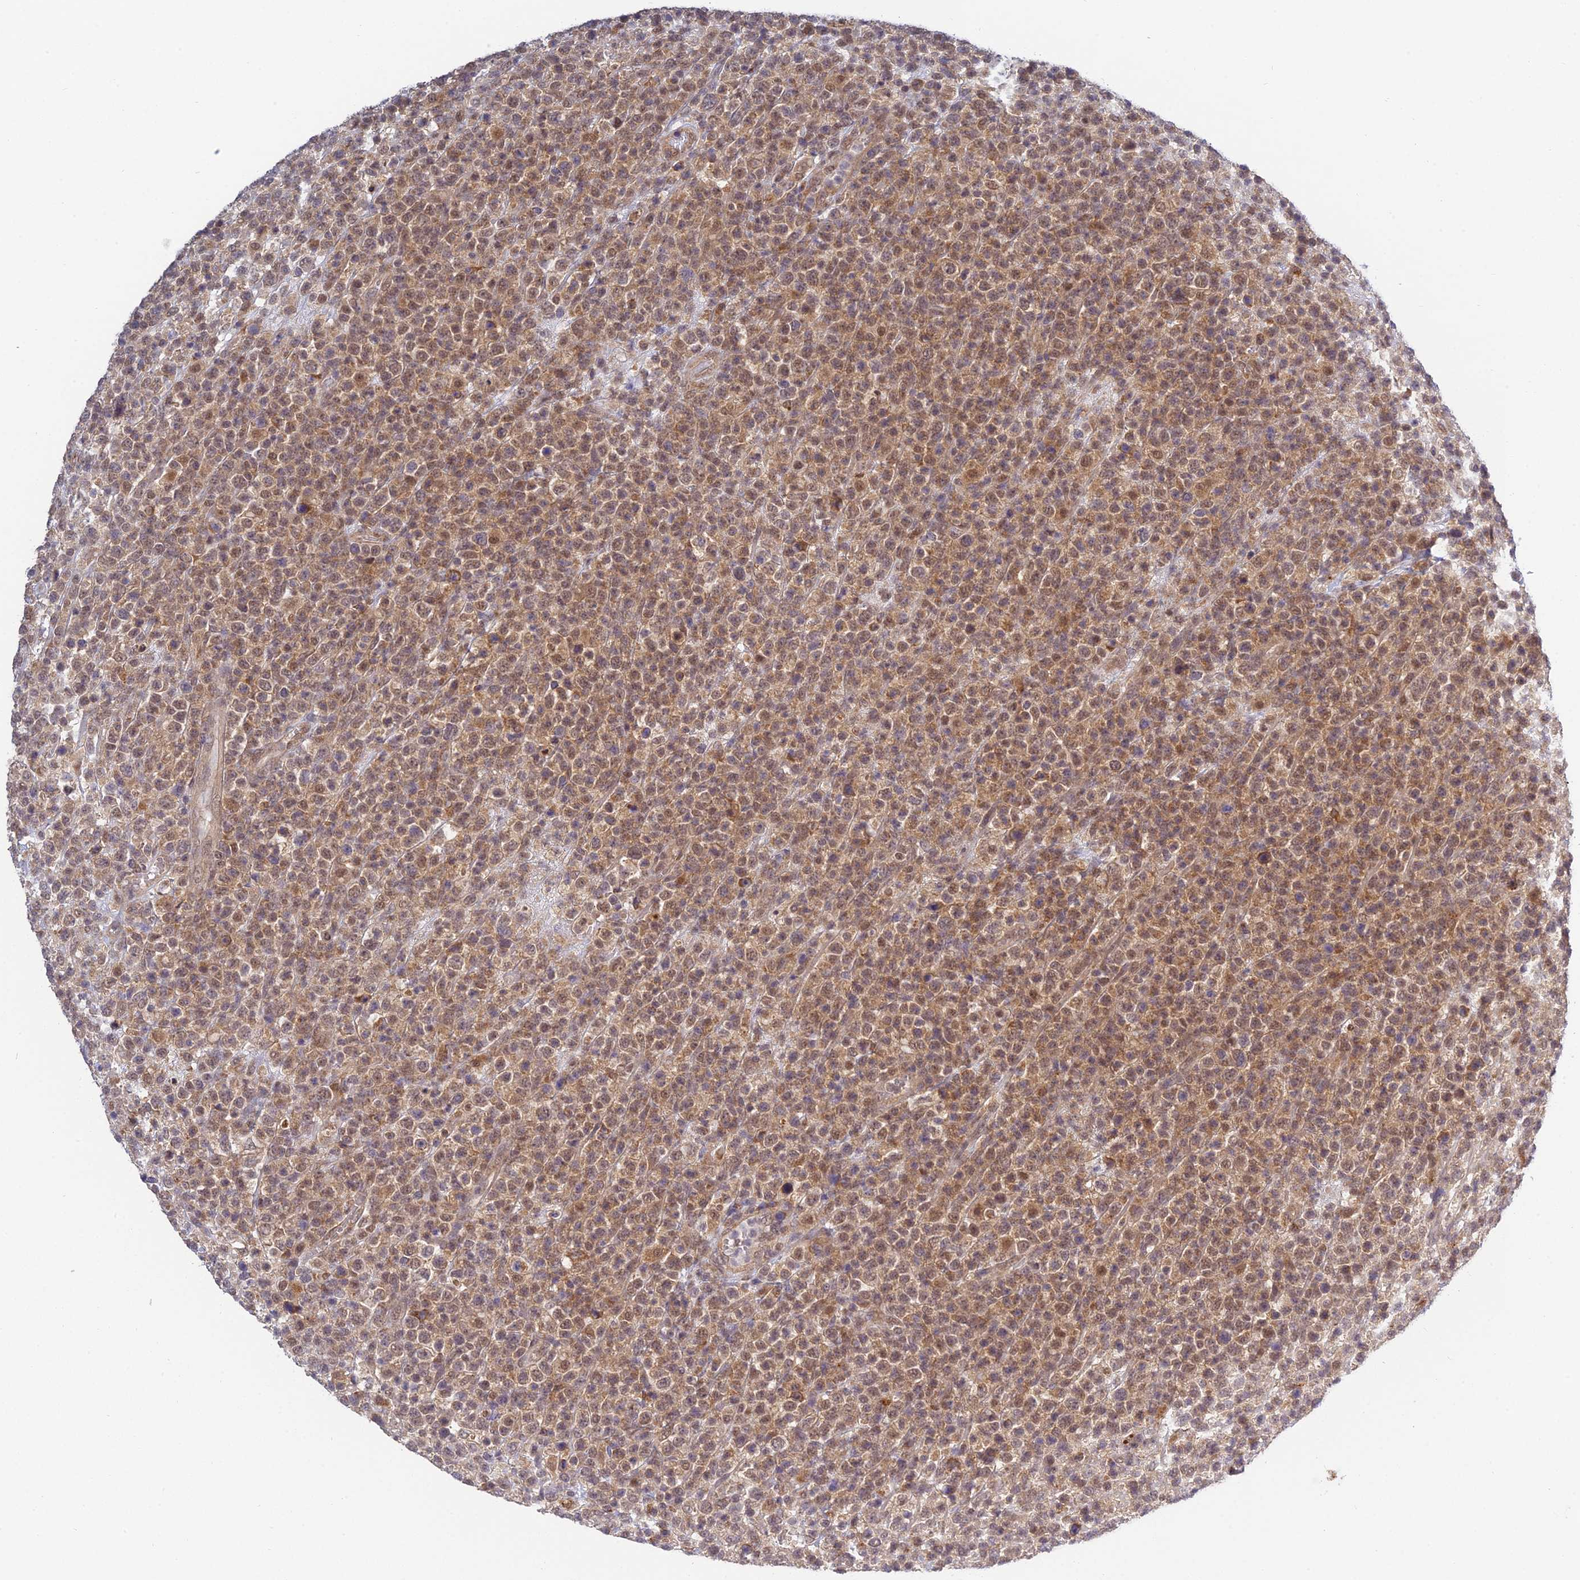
{"staining": {"intensity": "moderate", "quantity": ">75%", "location": "cytoplasmic/membranous,nuclear"}, "tissue": "lymphoma", "cell_type": "Tumor cells", "image_type": "cancer", "snomed": [{"axis": "morphology", "description": "Malignant lymphoma, non-Hodgkin's type, High grade"}, {"axis": "topography", "description": "Colon"}], "caption": "Moderate cytoplasmic/membranous and nuclear positivity is appreciated in approximately >75% of tumor cells in high-grade malignant lymphoma, non-Hodgkin's type.", "gene": "SKIC8", "patient": {"sex": "female", "age": 53}}